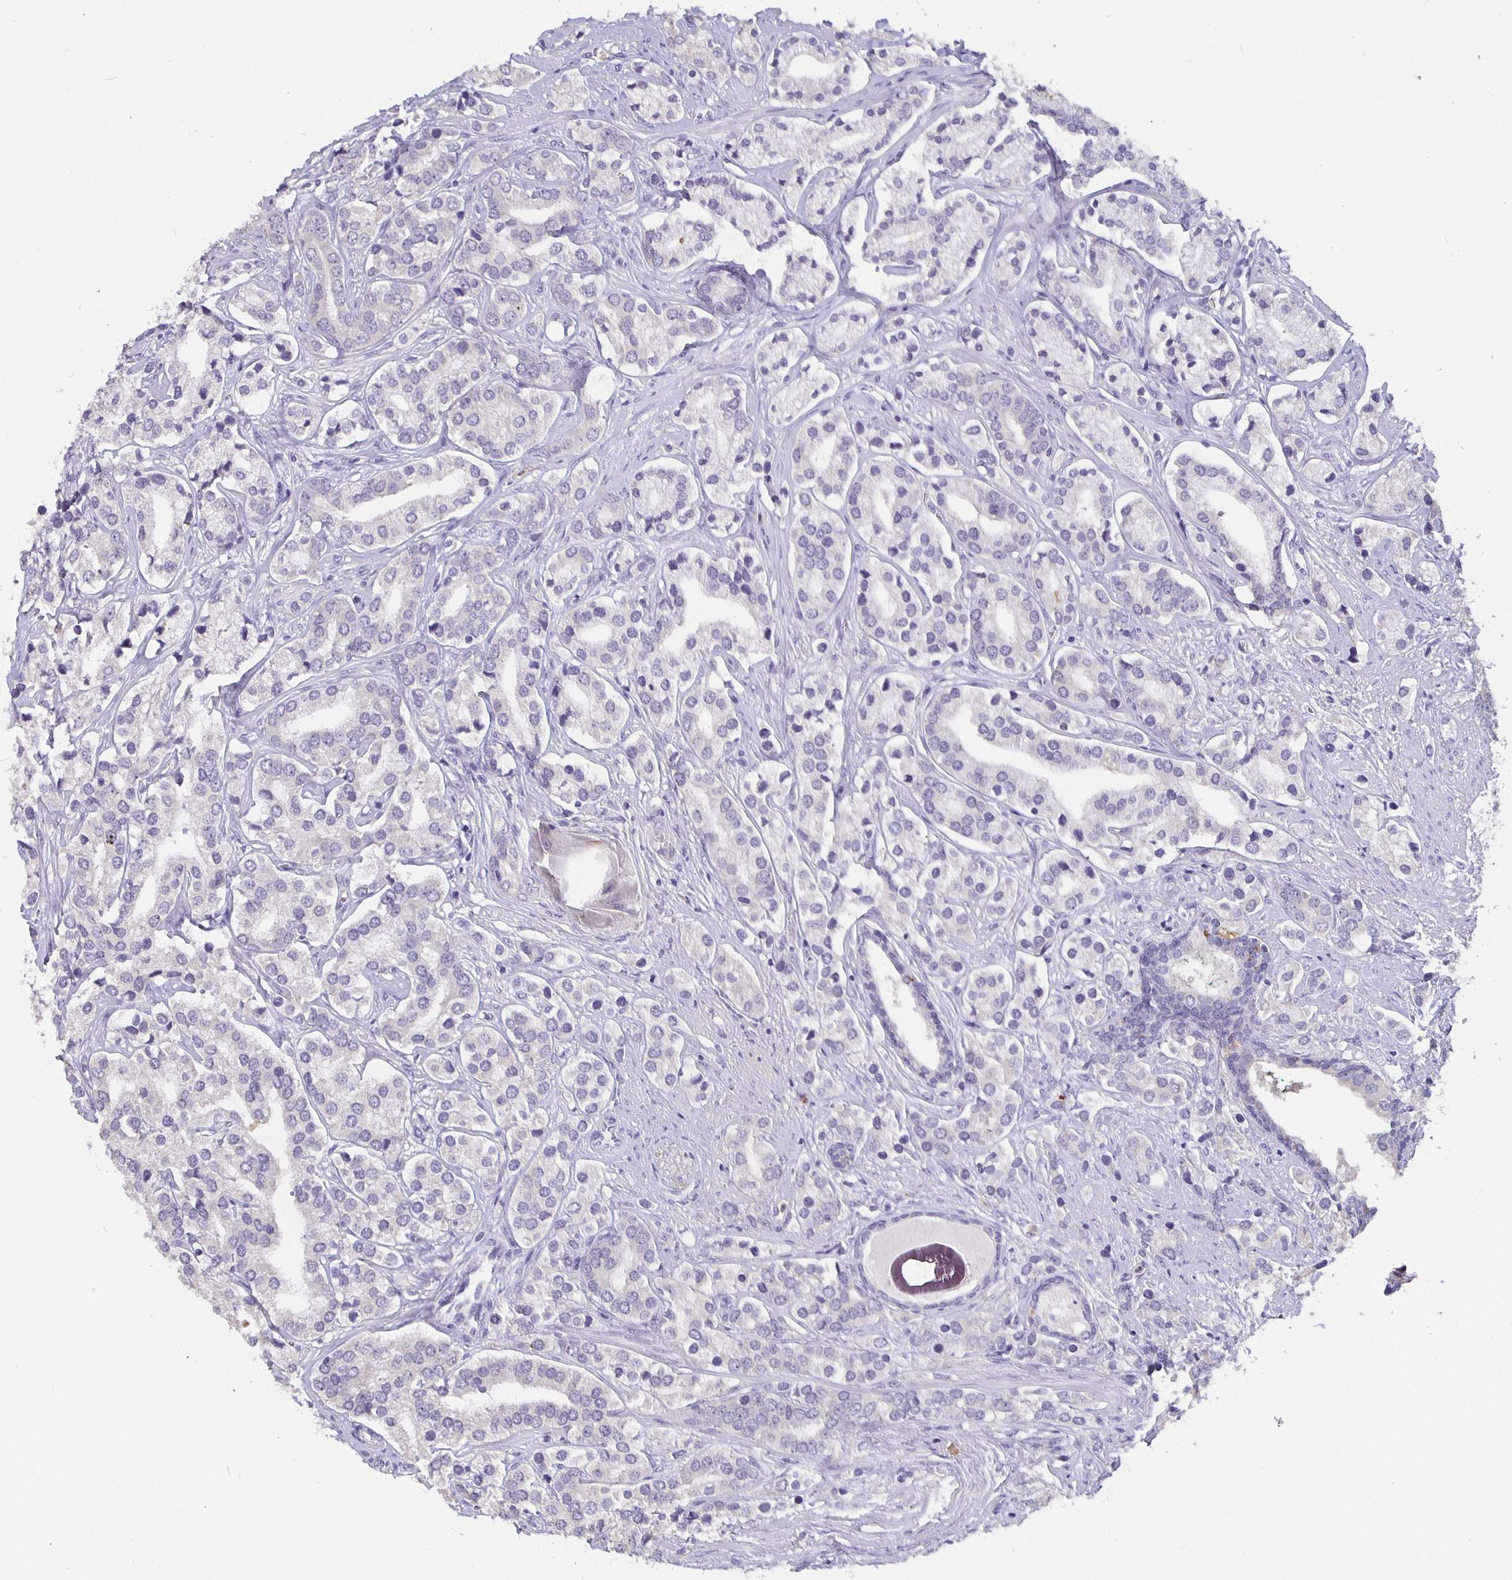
{"staining": {"intensity": "negative", "quantity": "none", "location": "none"}, "tissue": "prostate cancer", "cell_type": "Tumor cells", "image_type": "cancer", "snomed": [{"axis": "morphology", "description": "Adenocarcinoma, High grade"}, {"axis": "topography", "description": "Prostate"}], "caption": "Prostate cancer stained for a protein using immunohistochemistry (IHC) displays no positivity tumor cells.", "gene": "GPX4", "patient": {"sex": "male", "age": 58}}